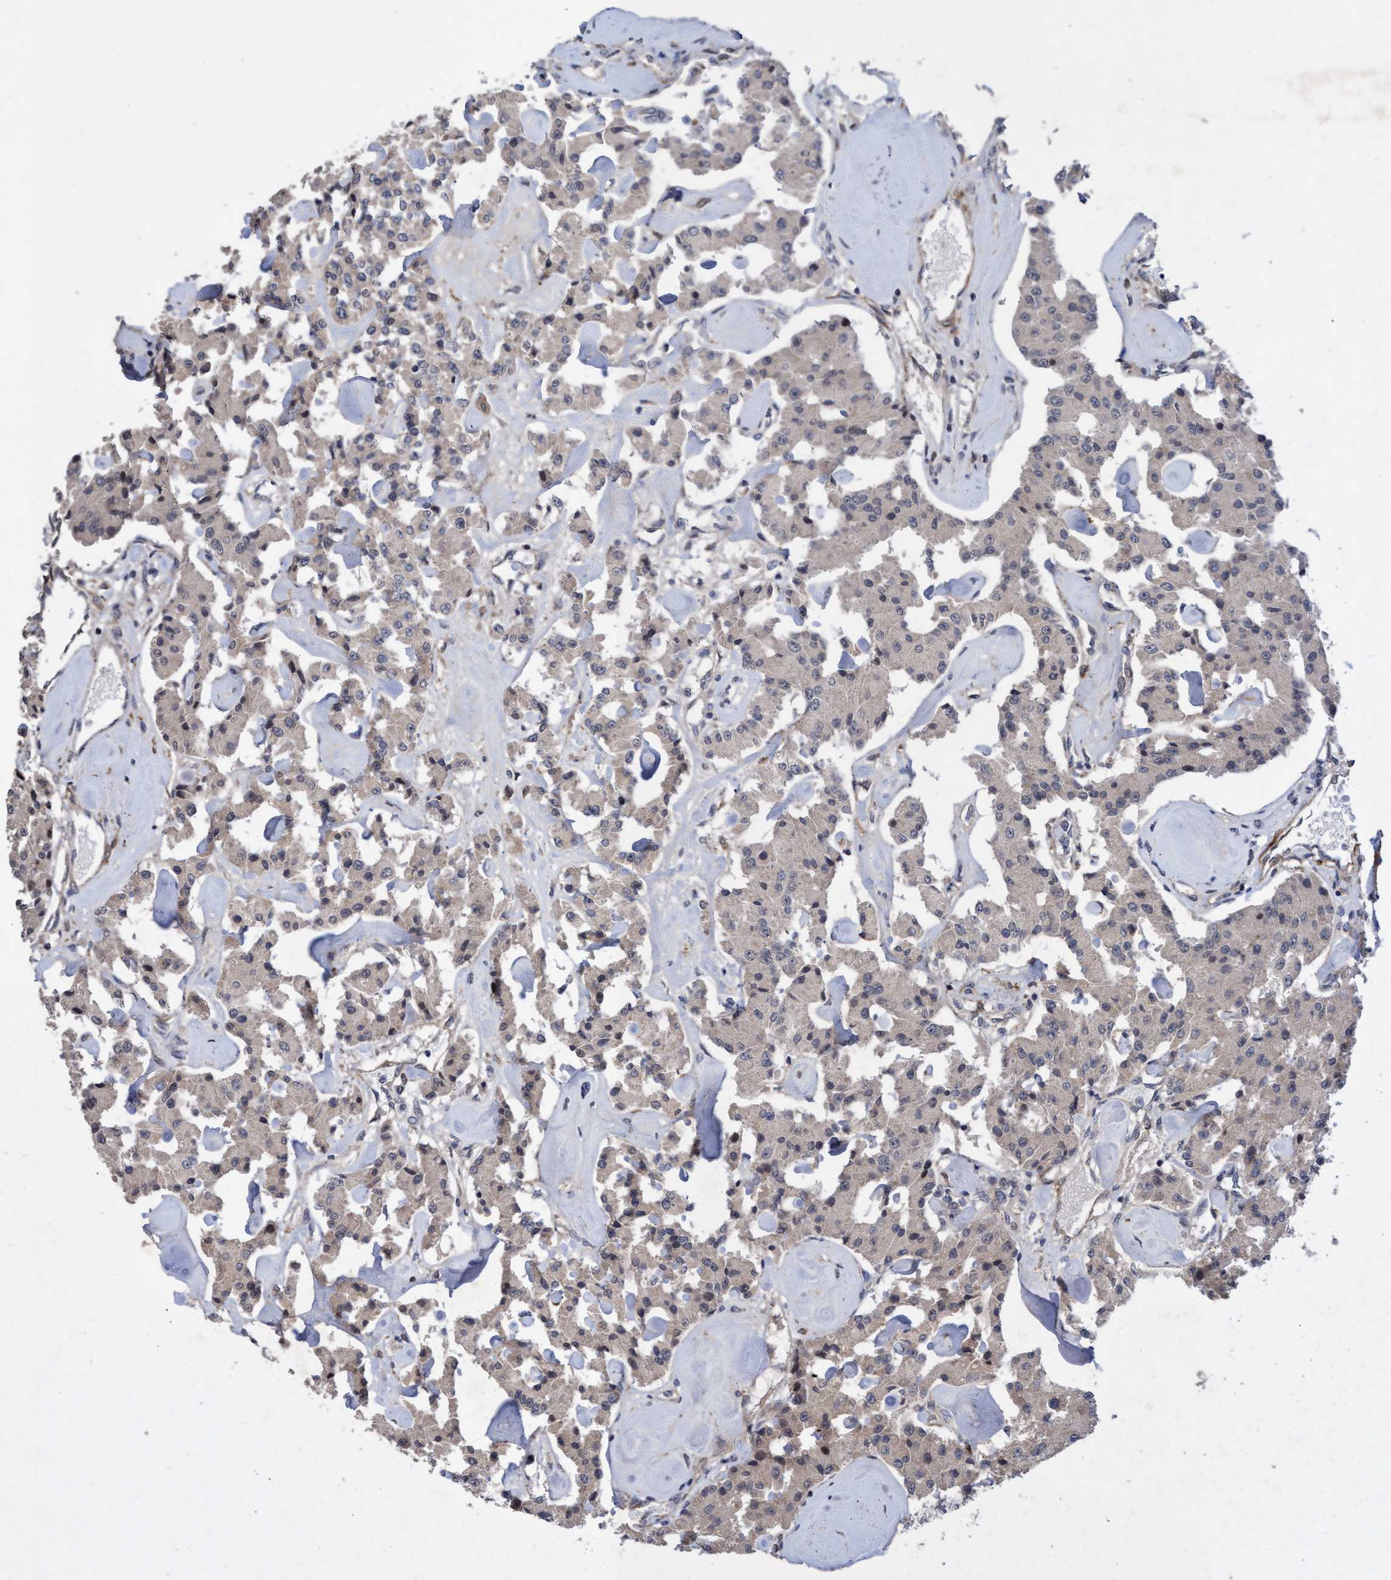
{"staining": {"intensity": "negative", "quantity": "none", "location": "none"}, "tissue": "carcinoid", "cell_type": "Tumor cells", "image_type": "cancer", "snomed": [{"axis": "morphology", "description": "Carcinoid, malignant, NOS"}, {"axis": "topography", "description": "Pancreas"}], "caption": "High power microscopy histopathology image of an IHC histopathology image of malignant carcinoid, revealing no significant expression in tumor cells. (DAB IHC with hematoxylin counter stain).", "gene": "ZNF750", "patient": {"sex": "male", "age": 41}}